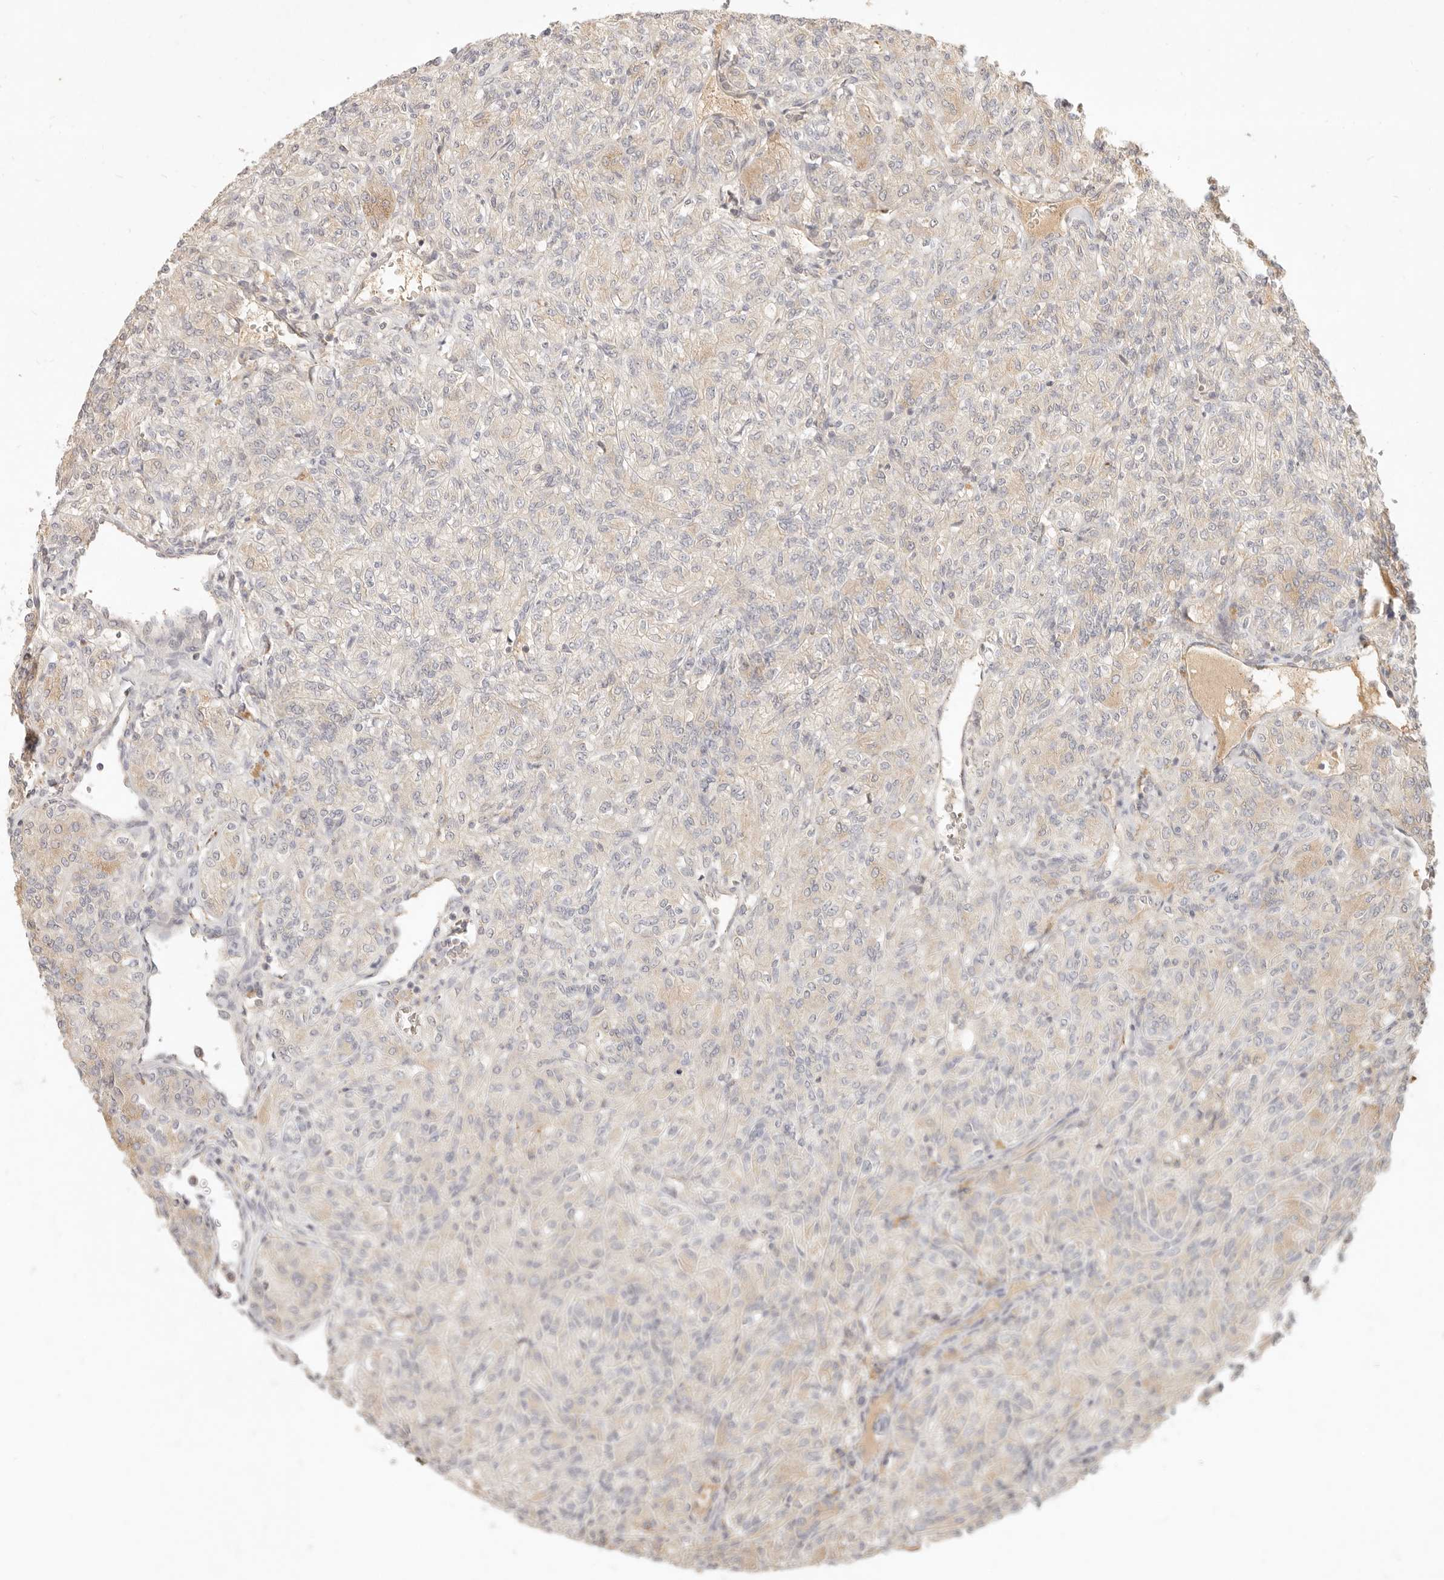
{"staining": {"intensity": "weak", "quantity": "<25%", "location": "cytoplasmic/membranous"}, "tissue": "renal cancer", "cell_type": "Tumor cells", "image_type": "cancer", "snomed": [{"axis": "morphology", "description": "Adenocarcinoma, NOS"}, {"axis": "topography", "description": "Kidney"}], "caption": "The micrograph exhibits no significant expression in tumor cells of adenocarcinoma (renal).", "gene": "UBXN11", "patient": {"sex": "male", "age": 77}}